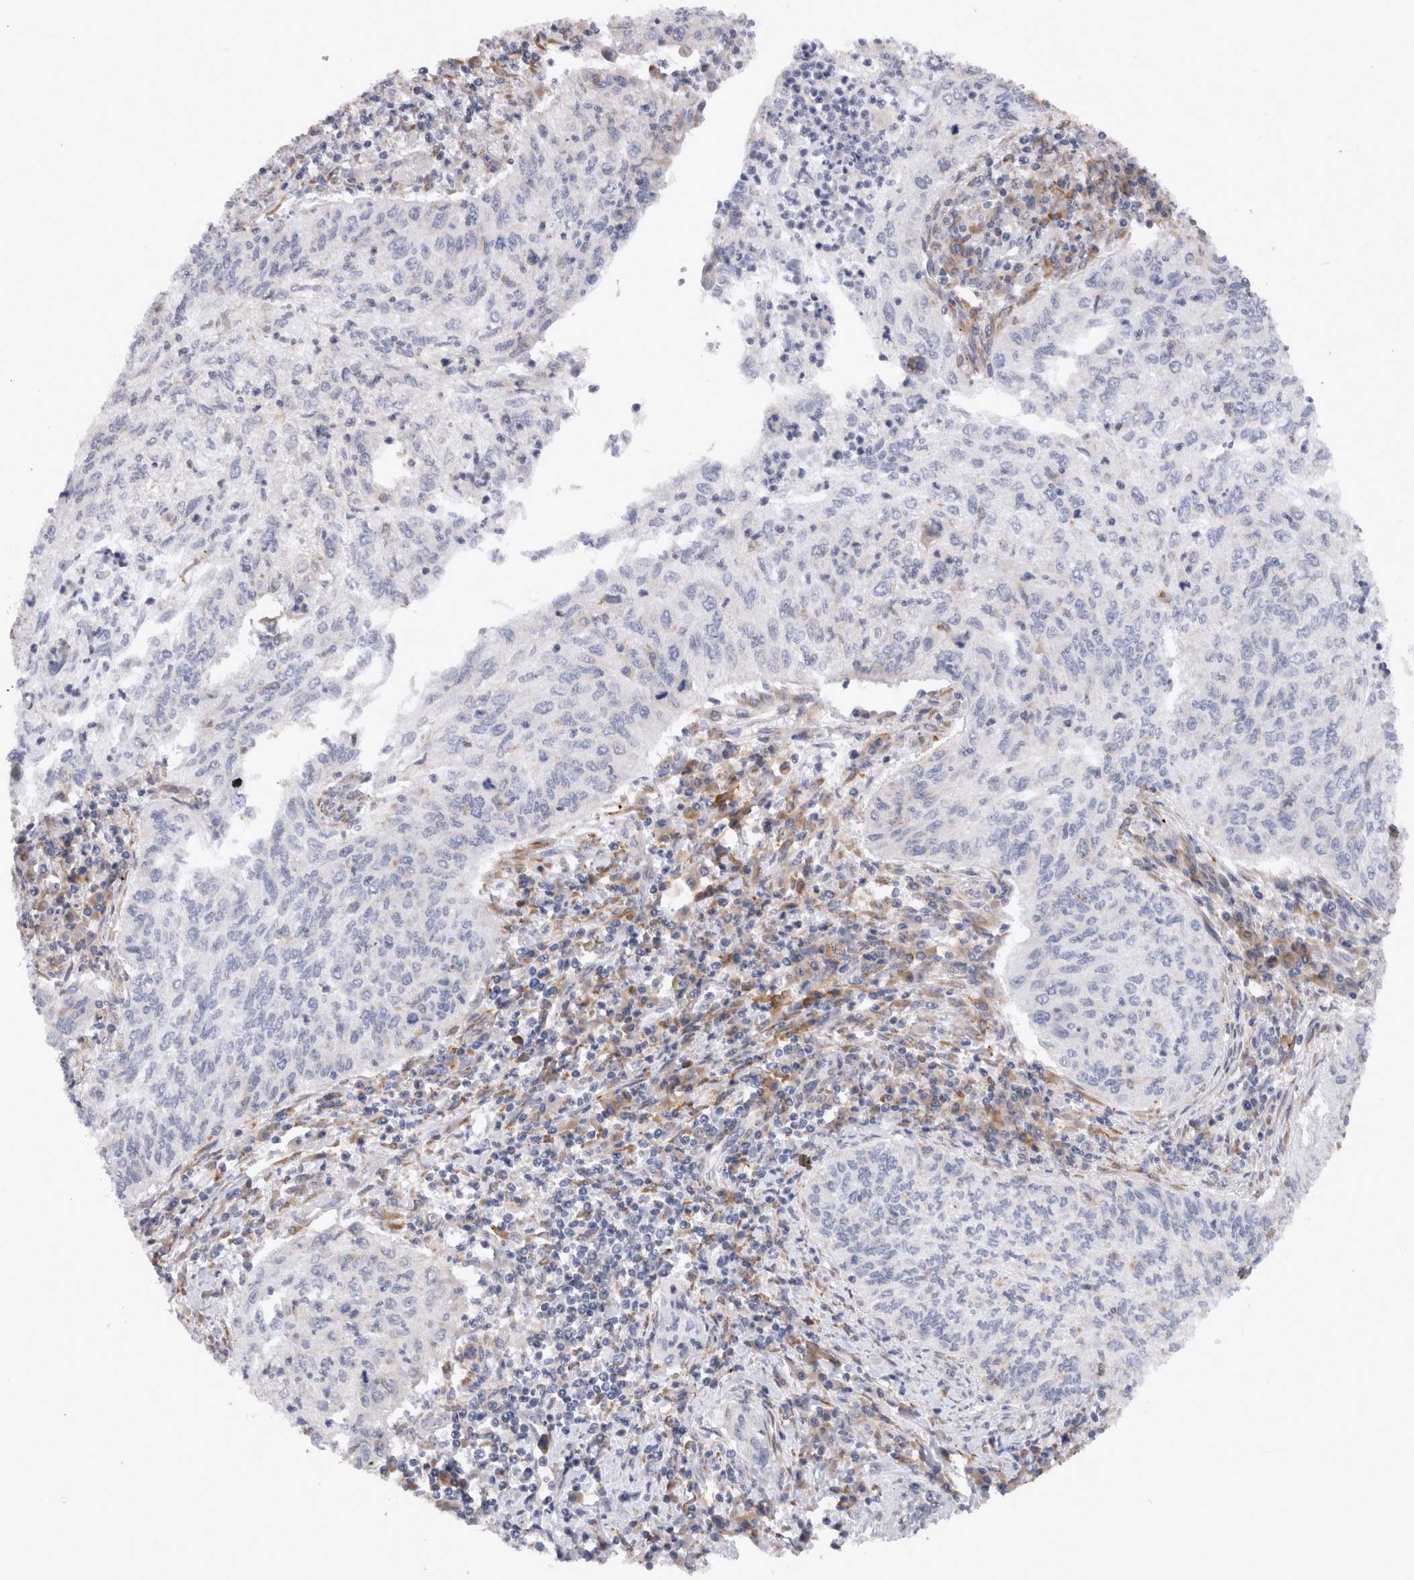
{"staining": {"intensity": "negative", "quantity": "none", "location": "none"}, "tissue": "cervical cancer", "cell_type": "Tumor cells", "image_type": "cancer", "snomed": [{"axis": "morphology", "description": "Squamous cell carcinoma, NOS"}, {"axis": "topography", "description": "Cervix"}], "caption": "Micrograph shows no protein positivity in tumor cells of cervical squamous cell carcinoma tissue.", "gene": "VCPIP1", "patient": {"sex": "female", "age": 30}}